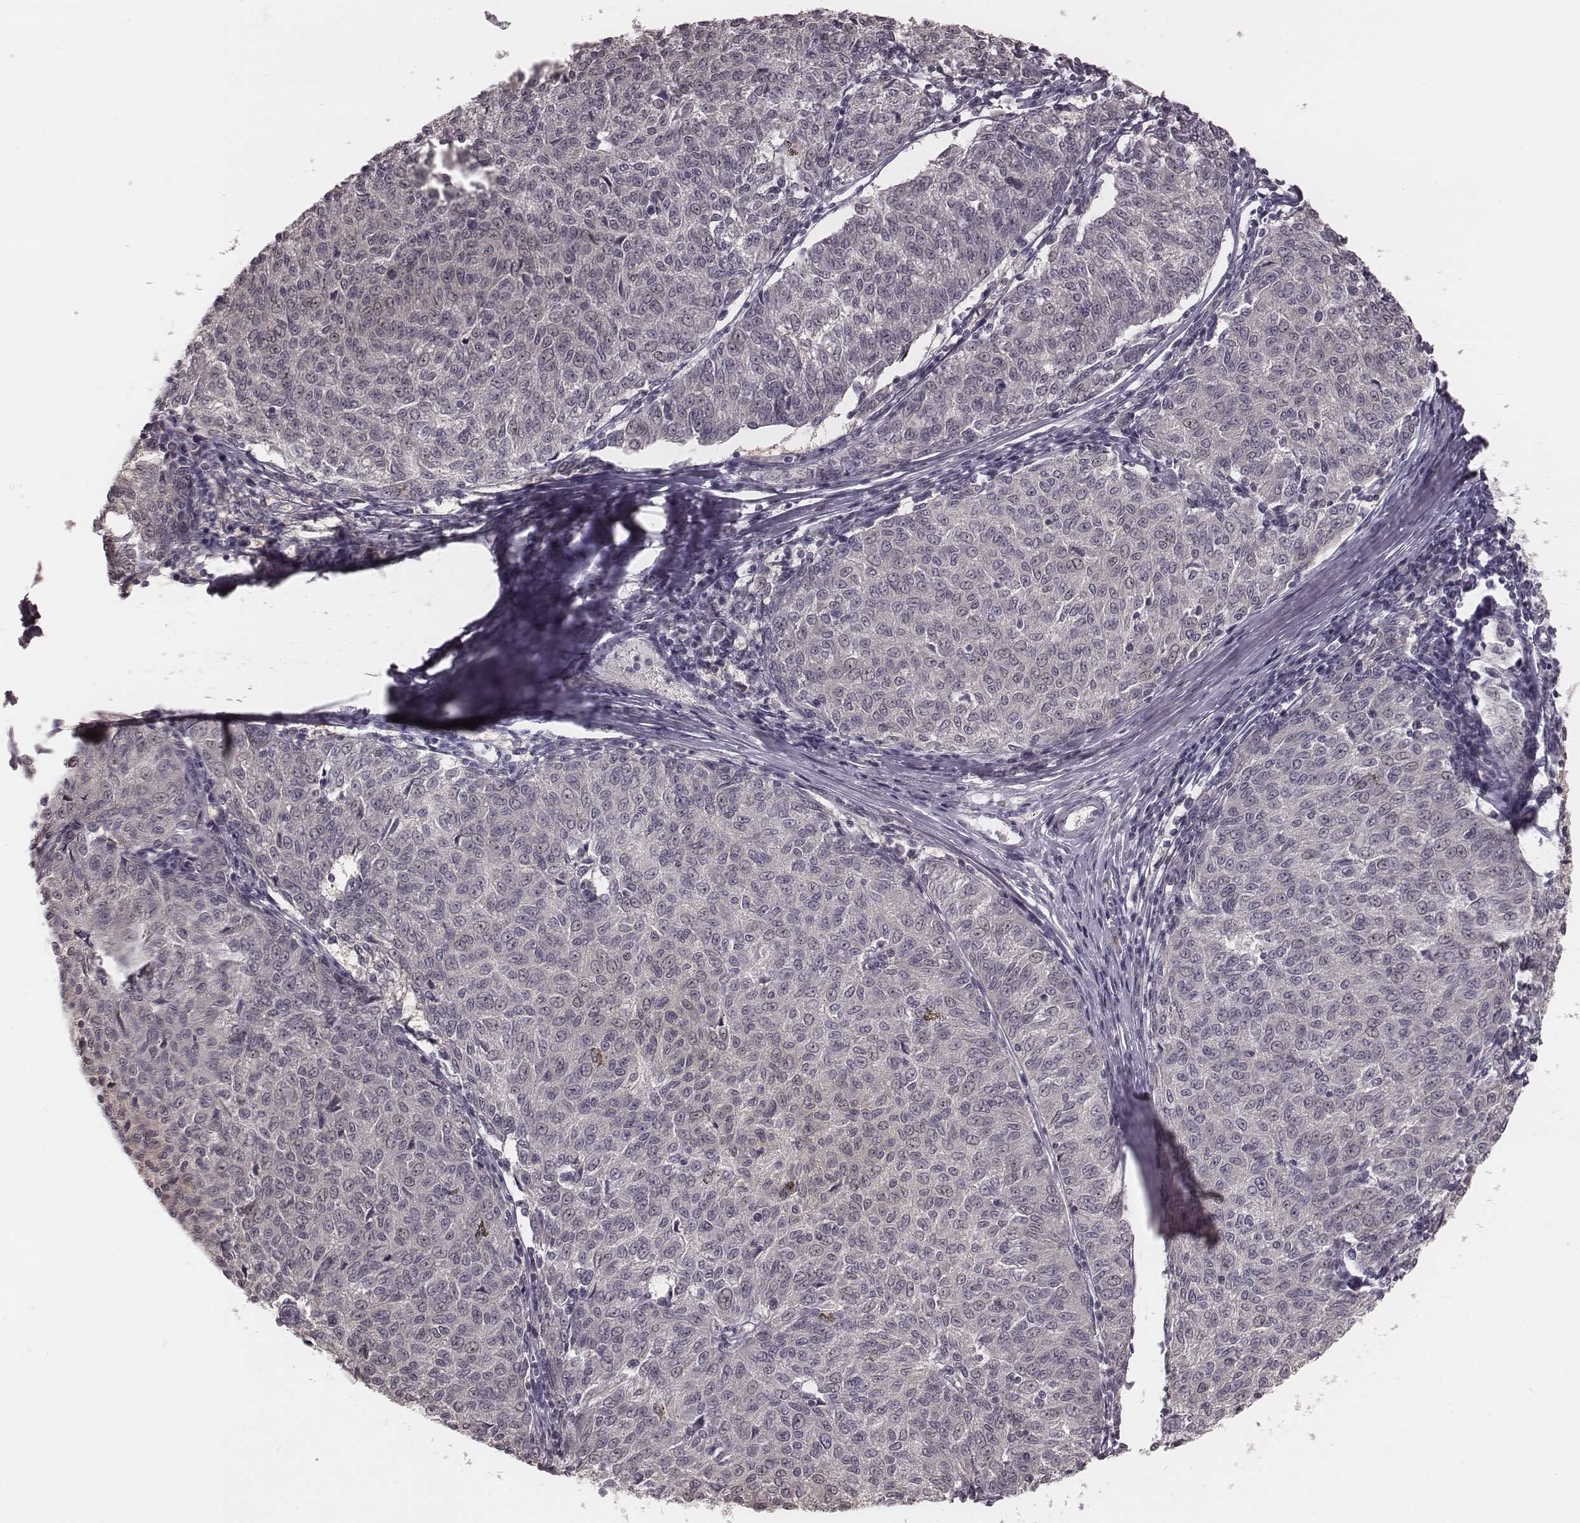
{"staining": {"intensity": "negative", "quantity": "none", "location": "none"}, "tissue": "melanoma", "cell_type": "Tumor cells", "image_type": "cancer", "snomed": [{"axis": "morphology", "description": "Malignant melanoma, NOS"}, {"axis": "topography", "description": "Skin"}], "caption": "Tumor cells are negative for brown protein staining in malignant melanoma.", "gene": "IQCG", "patient": {"sex": "female", "age": 72}}